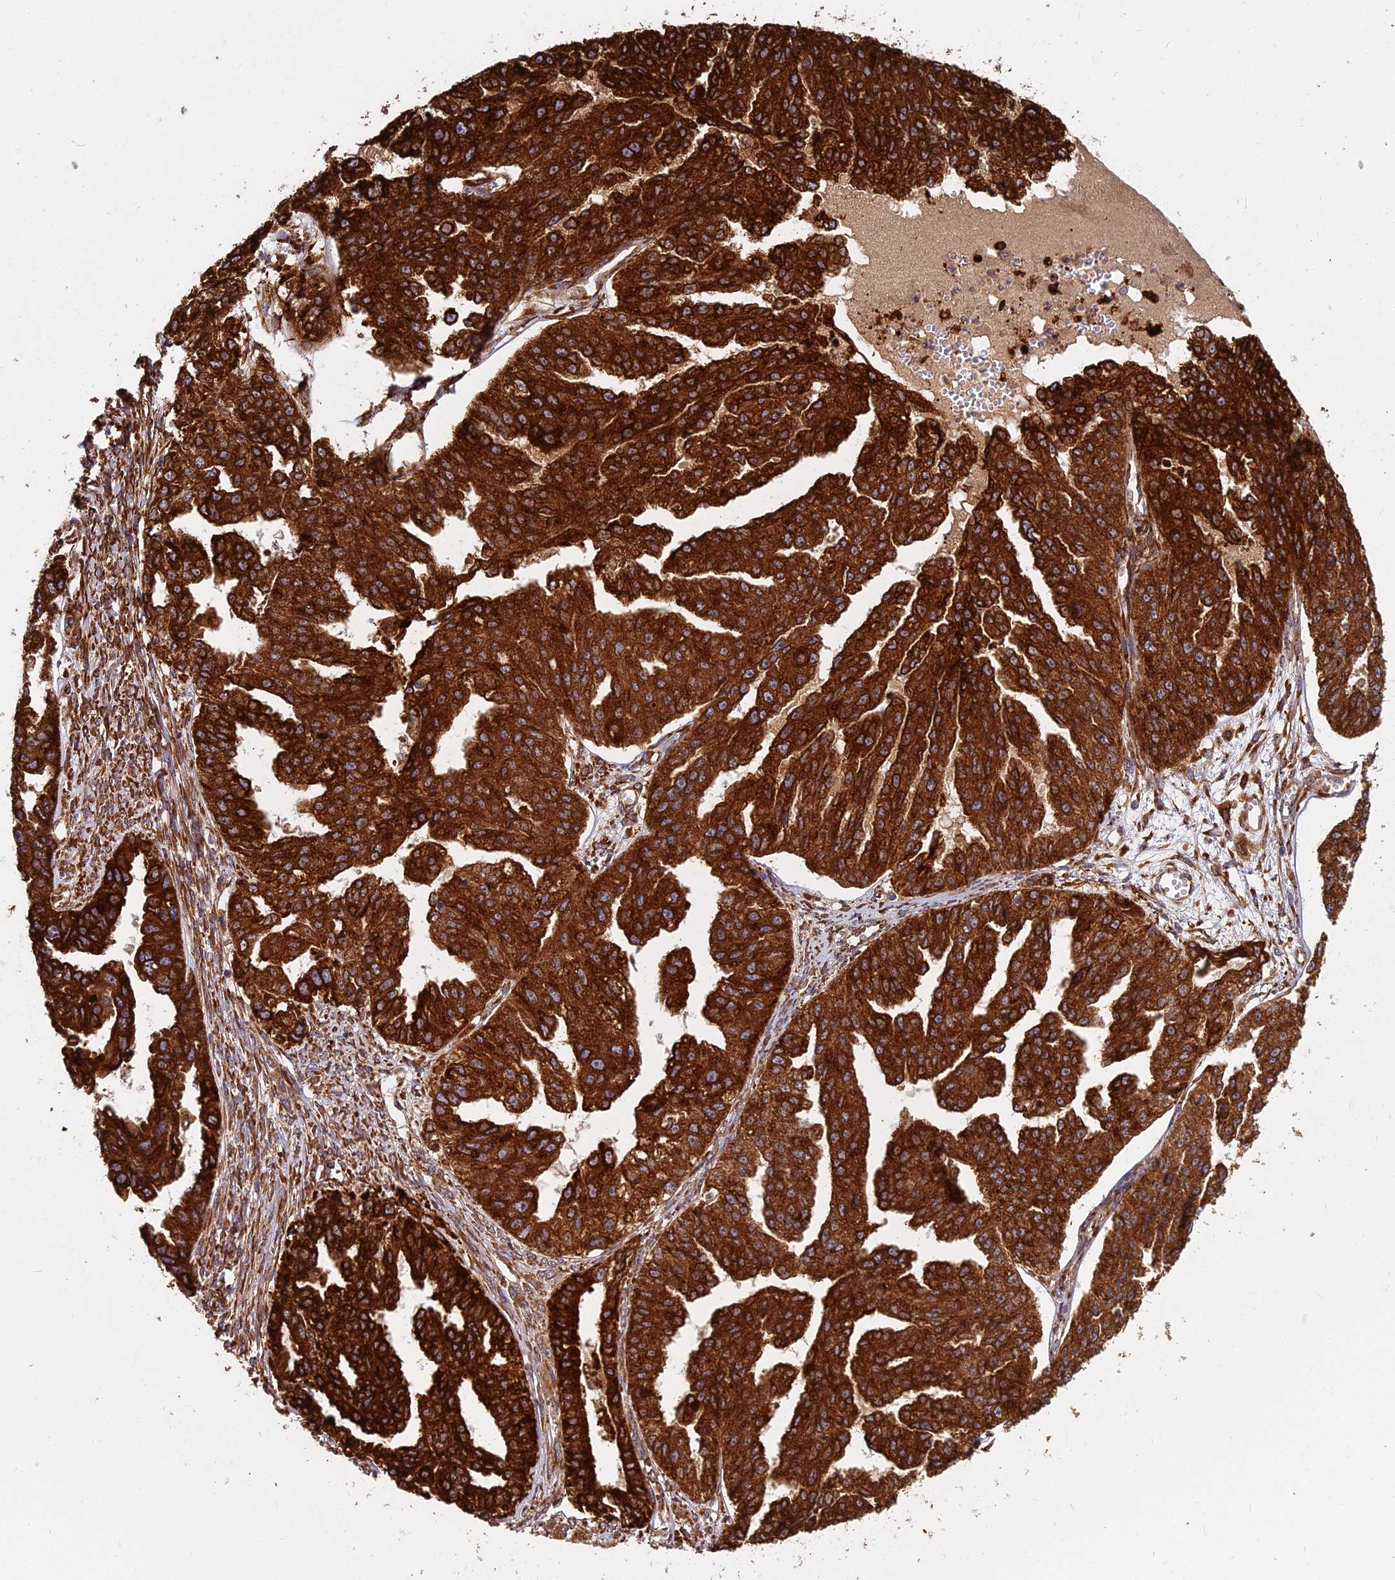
{"staining": {"intensity": "strong", "quantity": ">75%", "location": "cytoplasmic/membranous"}, "tissue": "ovarian cancer", "cell_type": "Tumor cells", "image_type": "cancer", "snomed": [{"axis": "morphology", "description": "Cystadenocarcinoma, serous, NOS"}, {"axis": "topography", "description": "Ovary"}], "caption": "The photomicrograph demonstrates immunohistochemical staining of ovarian cancer. There is strong cytoplasmic/membranous positivity is present in approximately >75% of tumor cells.", "gene": "NDUFAF7", "patient": {"sex": "female", "age": 58}}